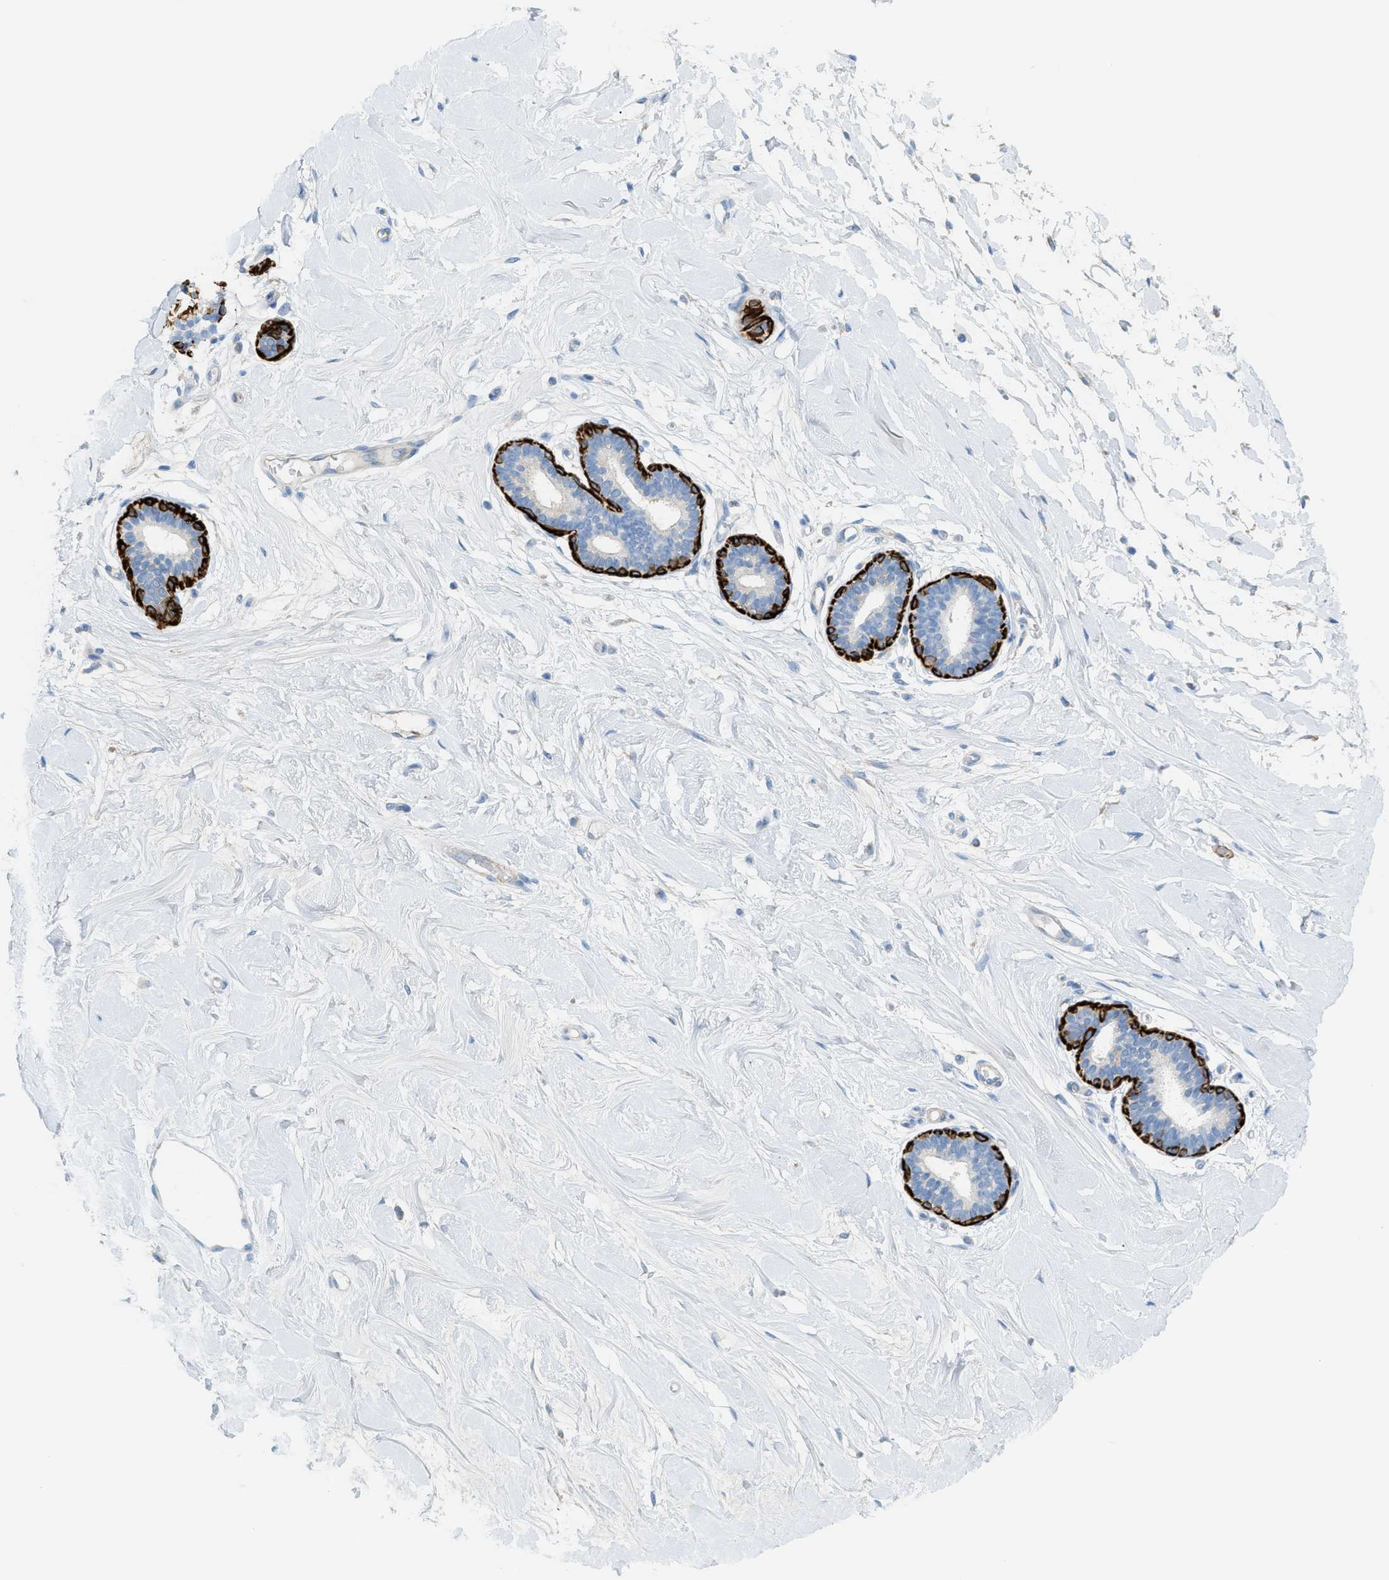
{"staining": {"intensity": "negative", "quantity": "none", "location": "none"}, "tissue": "breast", "cell_type": "Adipocytes", "image_type": "normal", "snomed": [{"axis": "morphology", "description": "Normal tissue, NOS"}, {"axis": "morphology", "description": "Lobular carcinoma"}, {"axis": "topography", "description": "Breast"}], "caption": "Human breast stained for a protein using immunohistochemistry (IHC) demonstrates no expression in adipocytes.", "gene": "MYH11", "patient": {"sex": "female", "age": 59}}